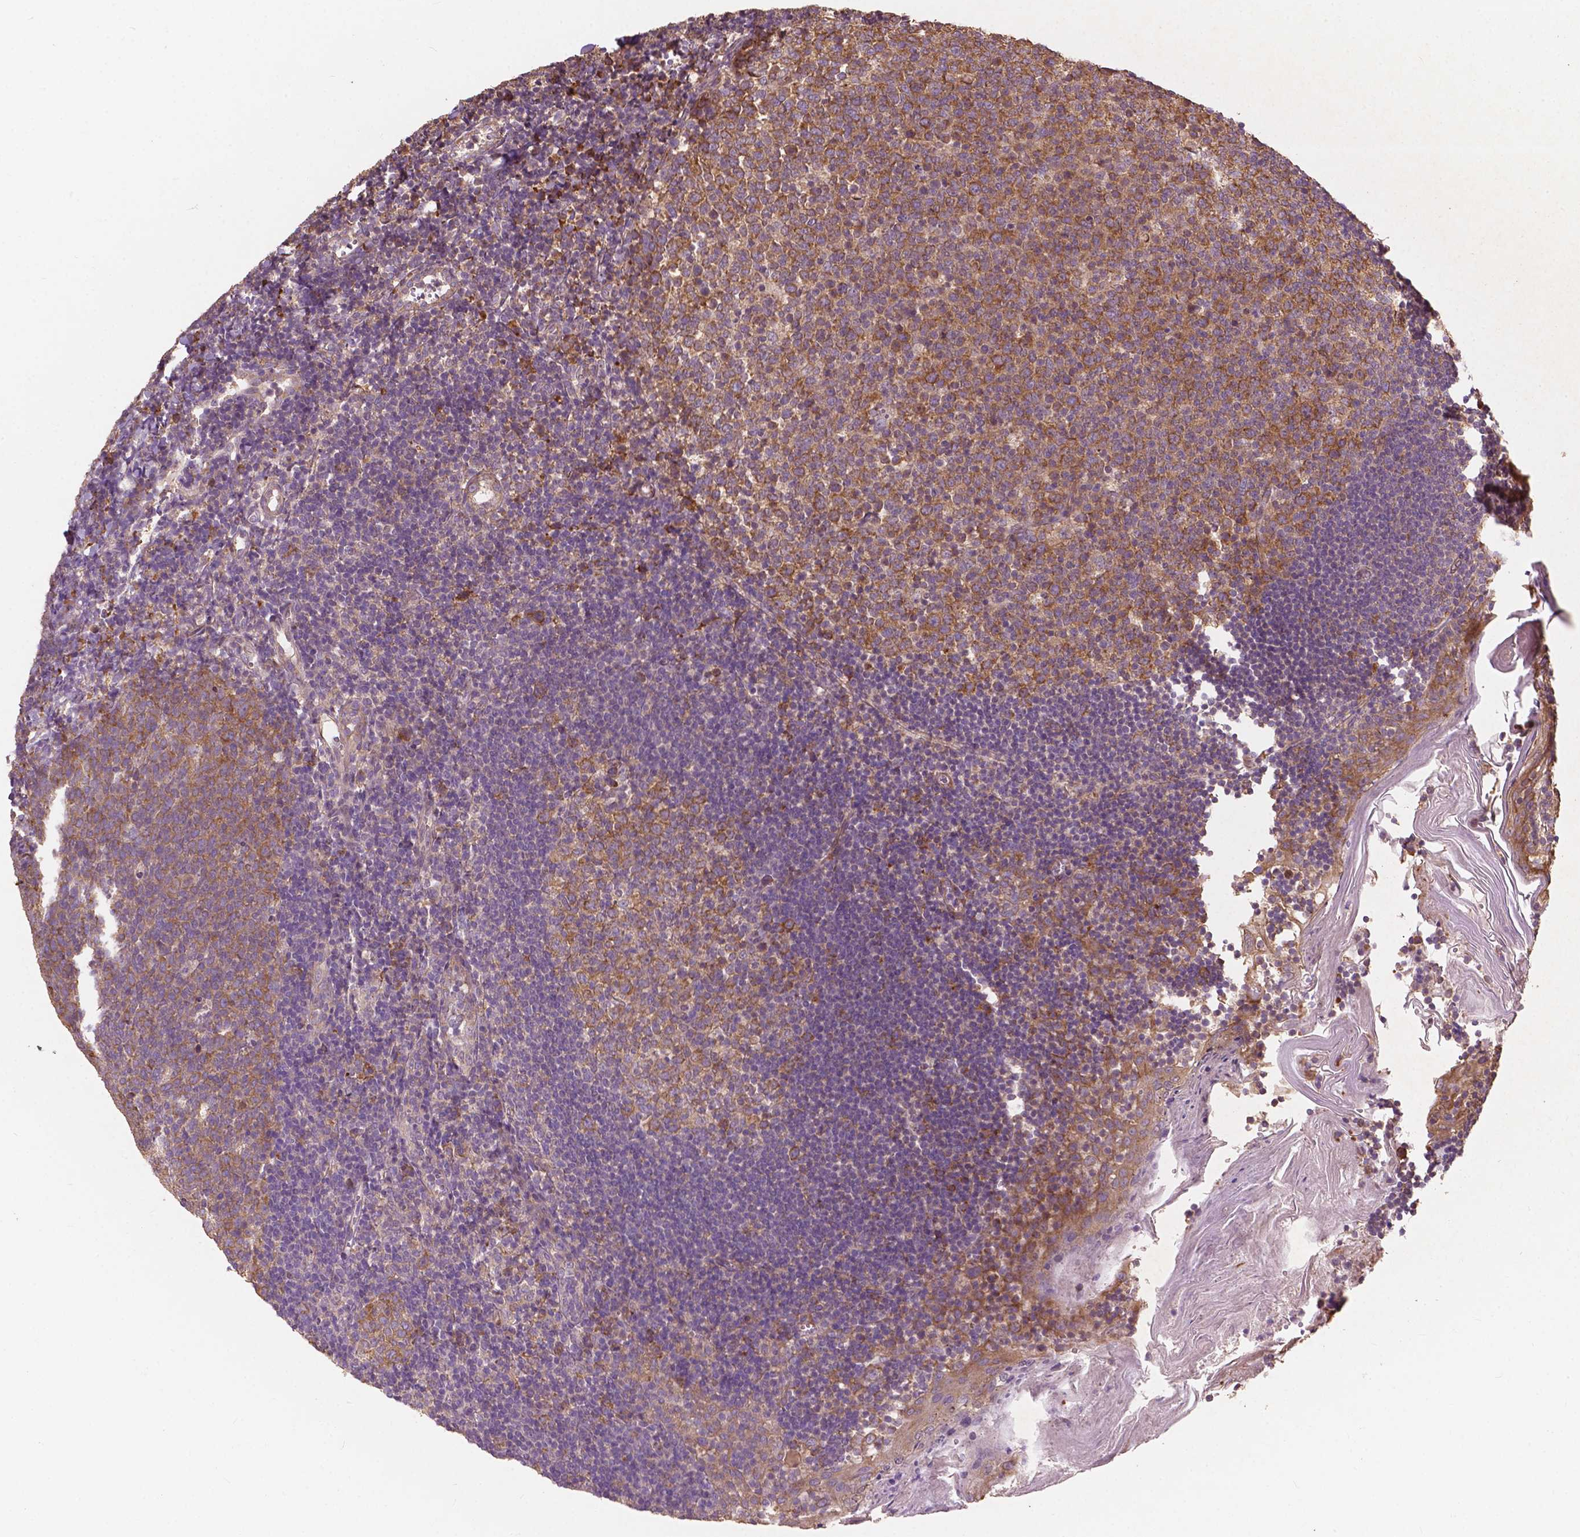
{"staining": {"intensity": "strong", "quantity": ">75%", "location": "cytoplasmic/membranous"}, "tissue": "lymph node", "cell_type": "Germinal center cells", "image_type": "normal", "snomed": [{"axis": "morphology", "description": "Normal tissue, NOS"}, {"axis": "topography", "description": "Lymph node"}], "caption": "A photomicrograph of lymph node stained for a protein reveals strong cytoplasmic/membranous brown staining in germinal center cells. The staining was performed using DAB, with brown indicating positive protein expression. Nuclei are stained blue with hematoxylin.", "gene": "G3BP1", "patient": {"sex": "female", "age": 21}}